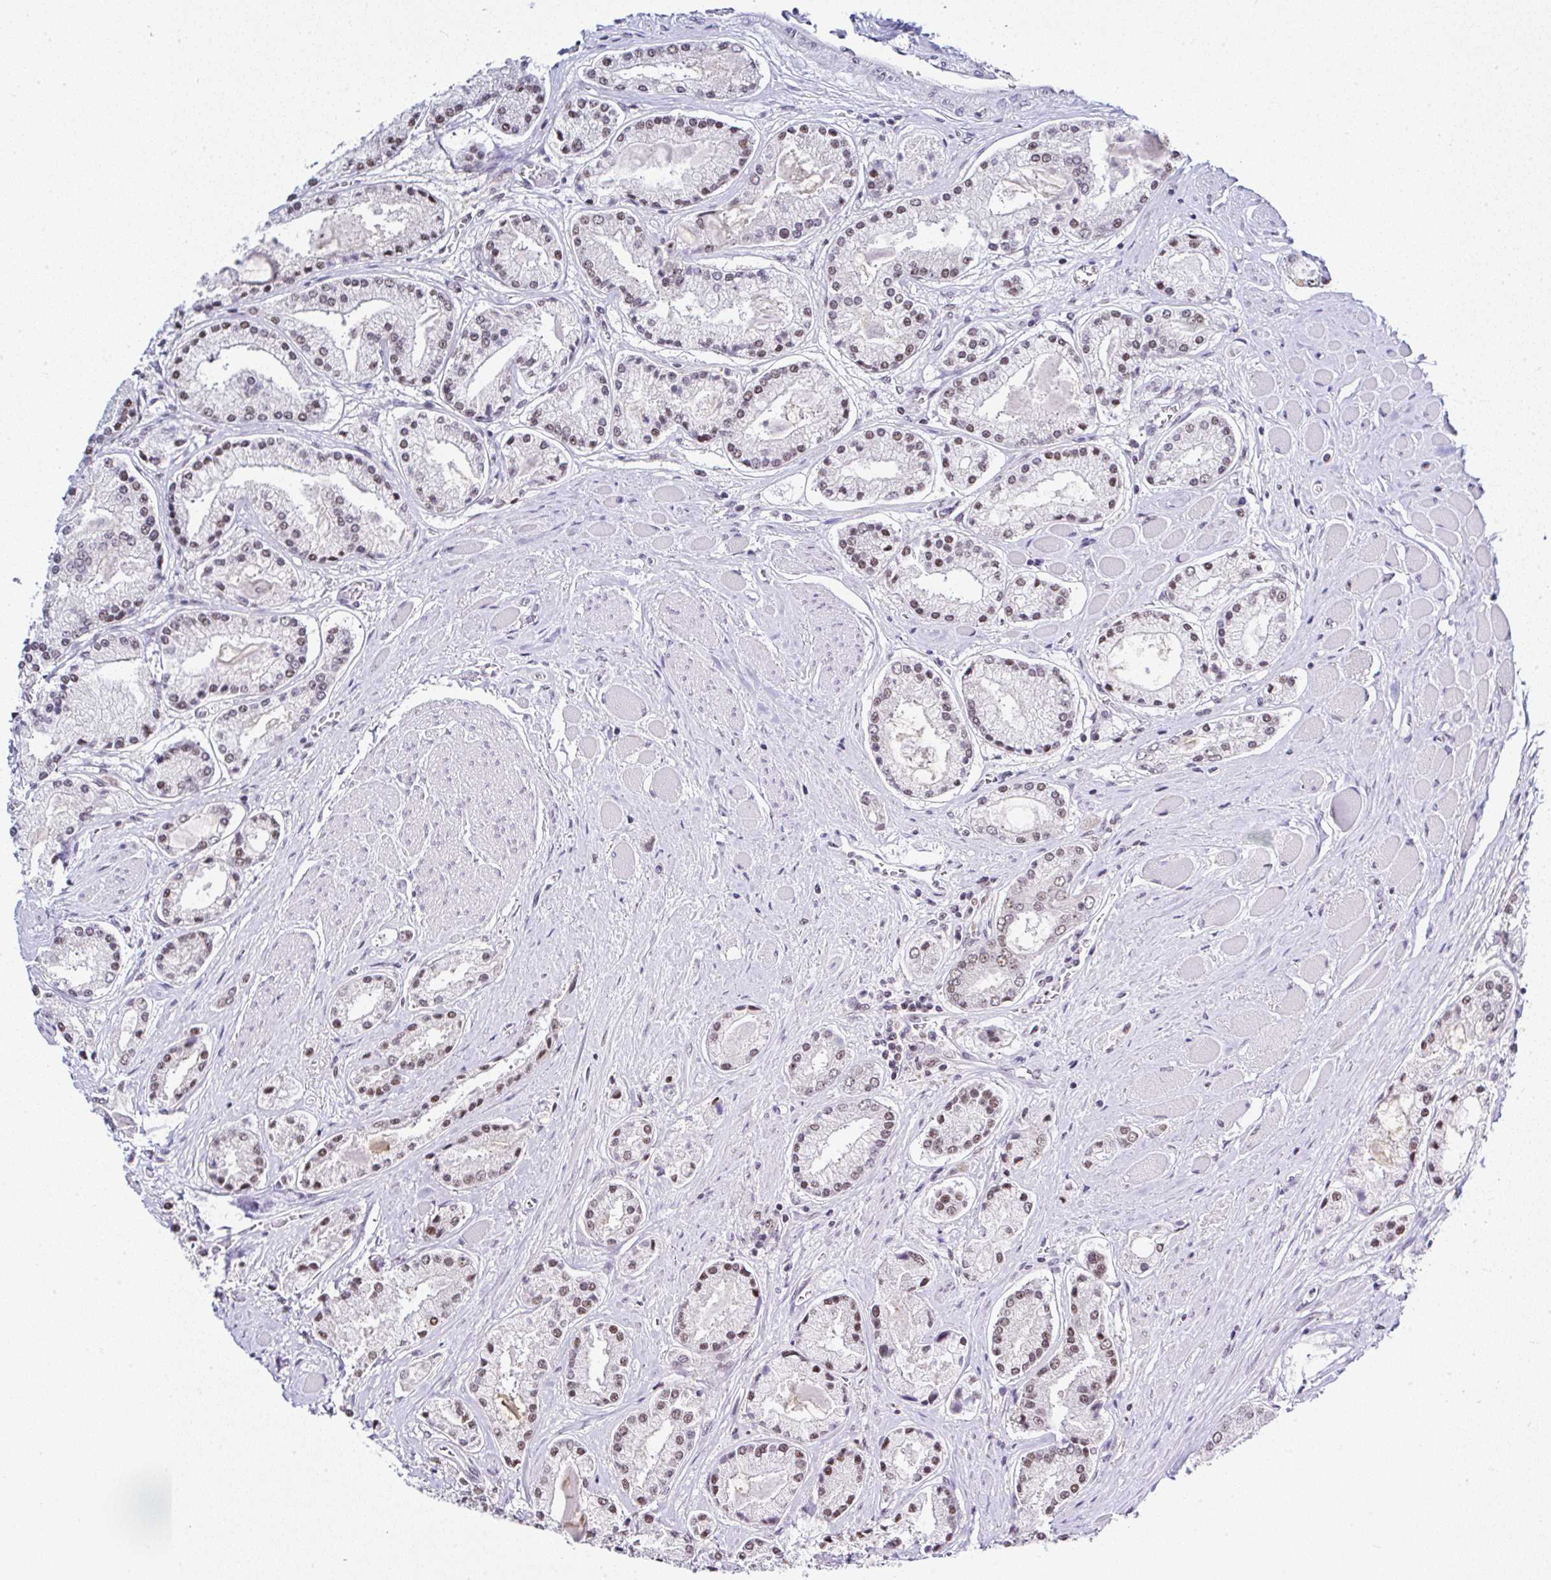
{"staining": {"intensity": "moderate", "quantity": "25%-75%", "location": "nuclear"}, "tissue": "prostate cancer", "cell_type": "Tumor cells", "image_type": "cancer", "snomed": [{"axis": "morphology", "description": "Adenocarcinoma, High grade"}, {"axis": "topography", "description": "Prostate"}], "caption": "IHC photomicrograph of high-grade adenocarcinoma (prostate) stained for a protein (brown), which exhibits medium levels of moderate nuclear staining in about 25%-75% of tumor cells.", "gene": "PTPN2", "patient": {"sex": "male", "age": 67}}